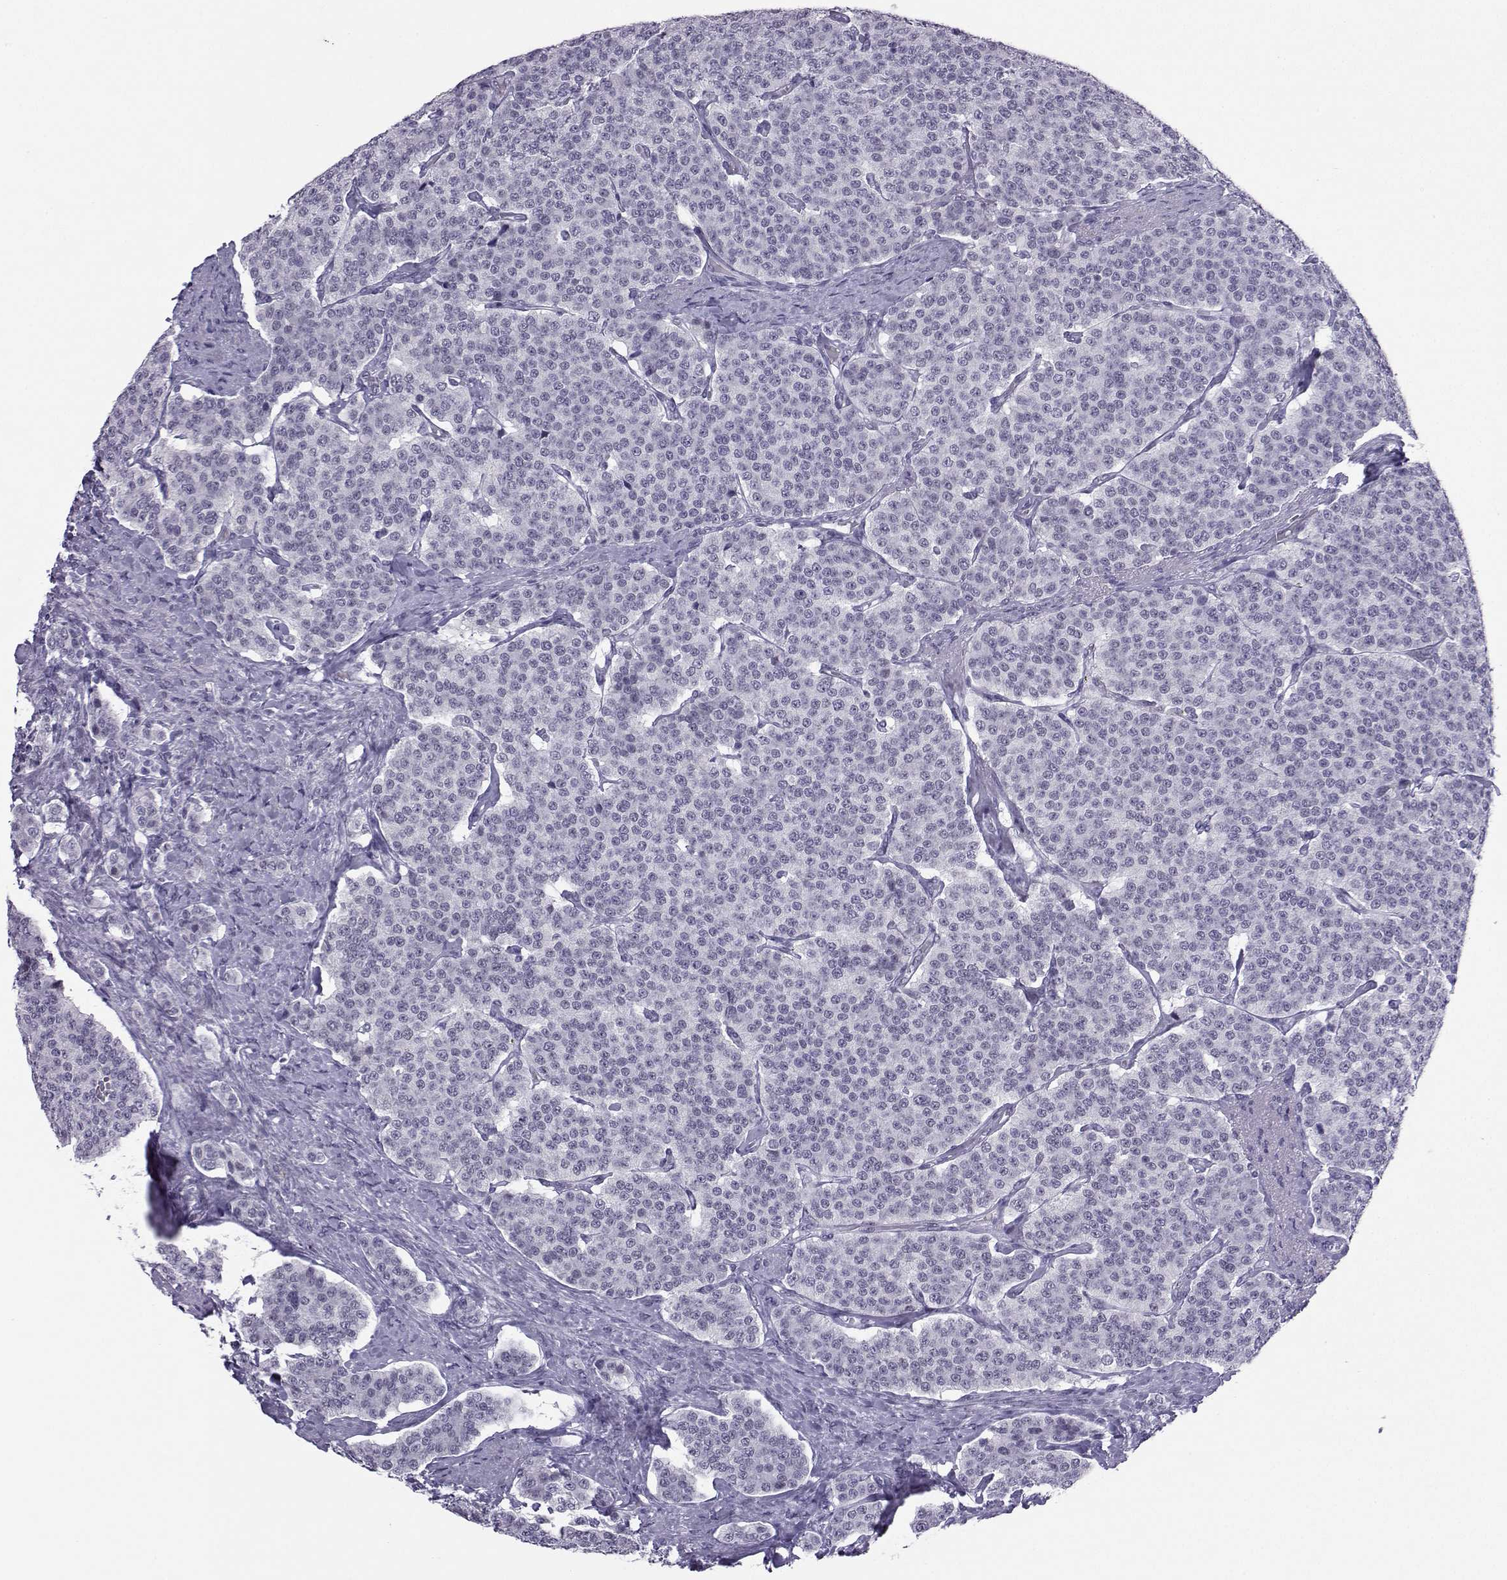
{"staining": {"intensity": "negative", "quantity": "none", "location": "none"}, "tissue": "carcinoid", "cell_type": "Tumor cells", "image_type": "cancer", "snomed": [{"axis": "morphology", "description": "Carcinoid, malignant, NOS"}, {"axis": "topography", "description": "Small intestine"}], "caption": "Image shows no protein positivity in tumor cells of carcinoid tissue.", "gene": "LORICRIN", "patient": {"sex": "female", "age": 58}}